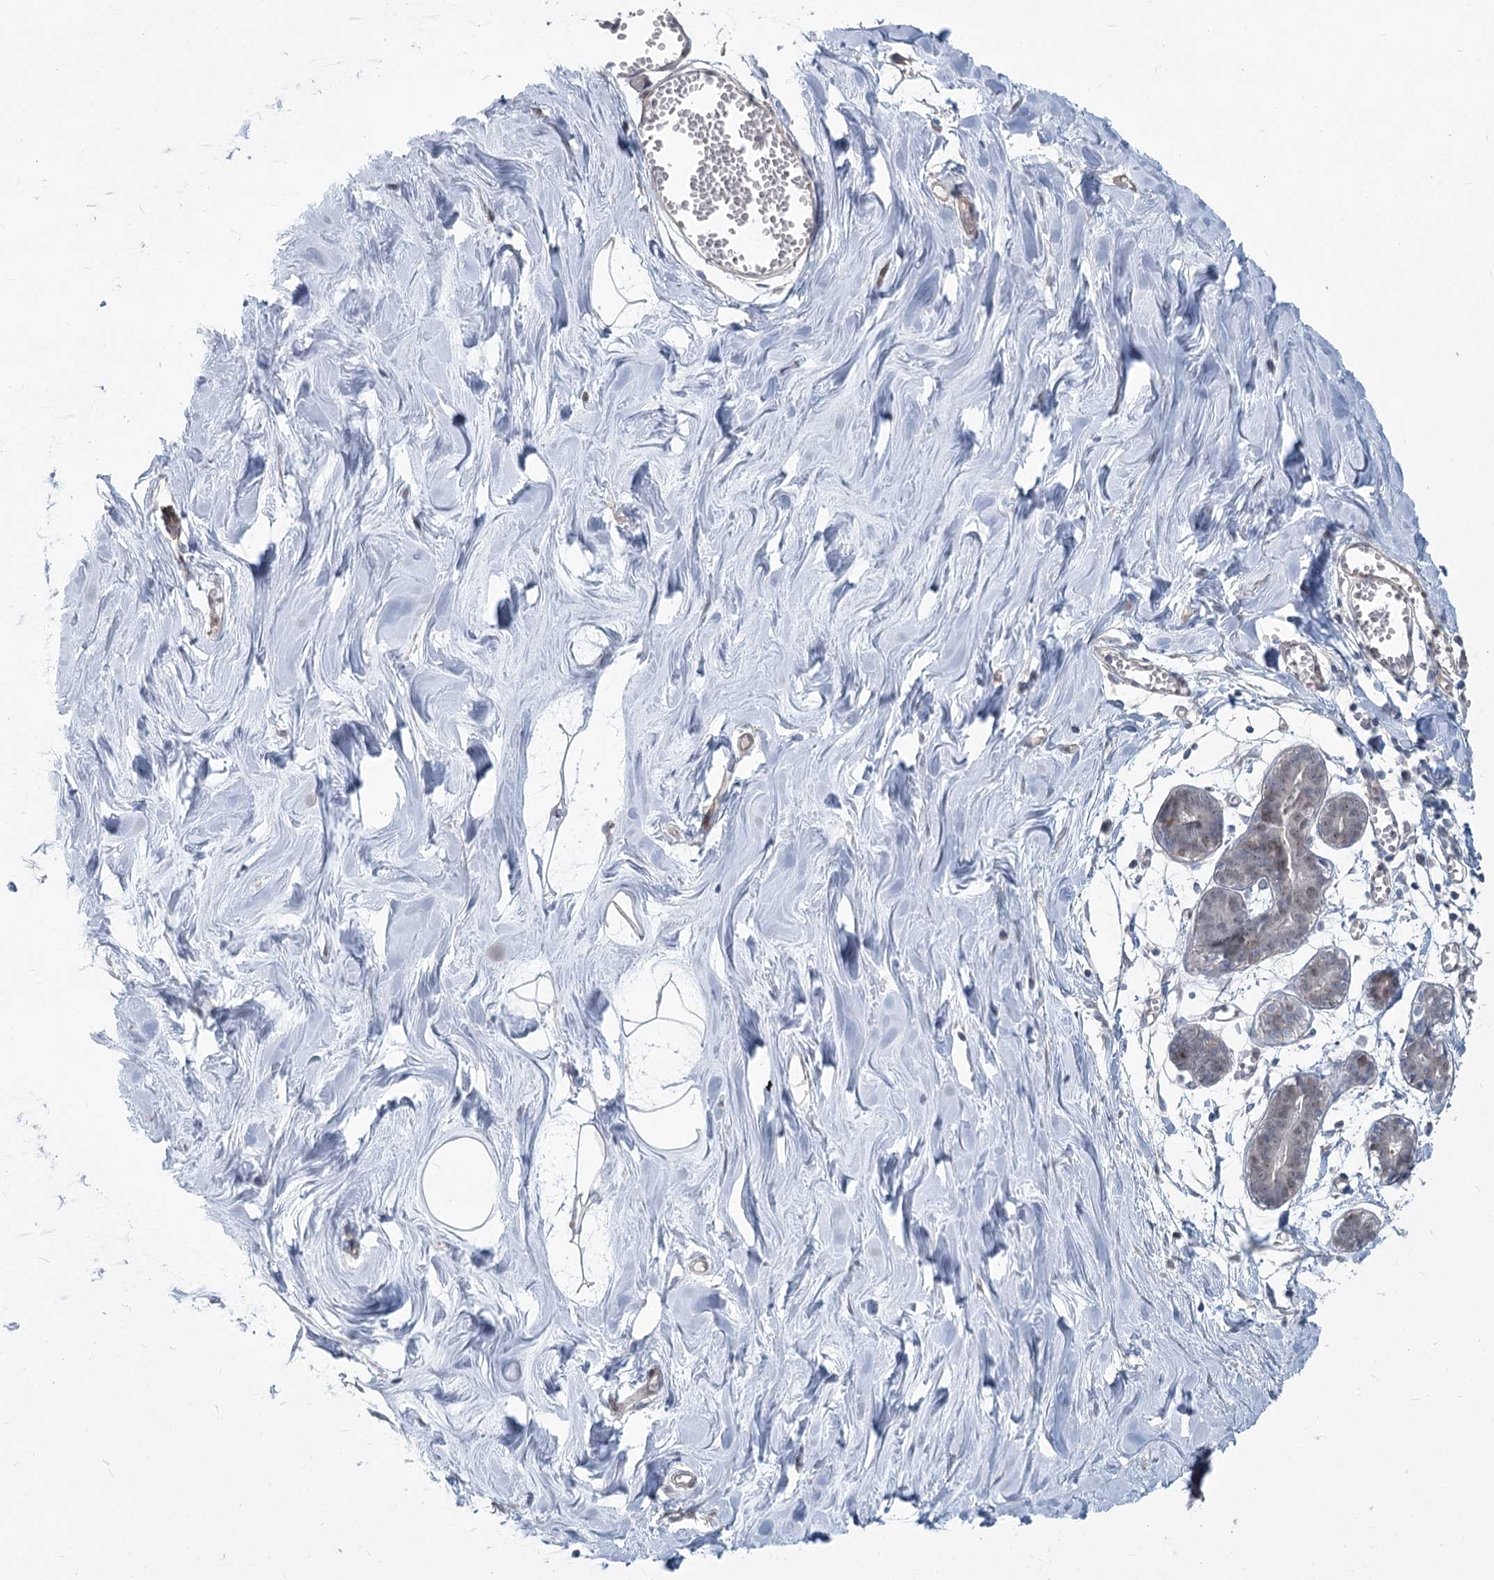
{"staining": {"intensity": "negative", "quantity": "none", "location": "none"}, "tissue": "breast", "cell_type": "Adipocytes", "image_type": "normal", "snomed": [{"axis": "morphology", "description": "Normal tissue, NOS"}, {"axis": "topography", "description": "Breast"}], "caption": "DAB immunohistochemical staining of benign breast reveals no significant expression in adipocytes.", "gene": "ABITRAM", "patient": {"sex": "female", "age": 27}}